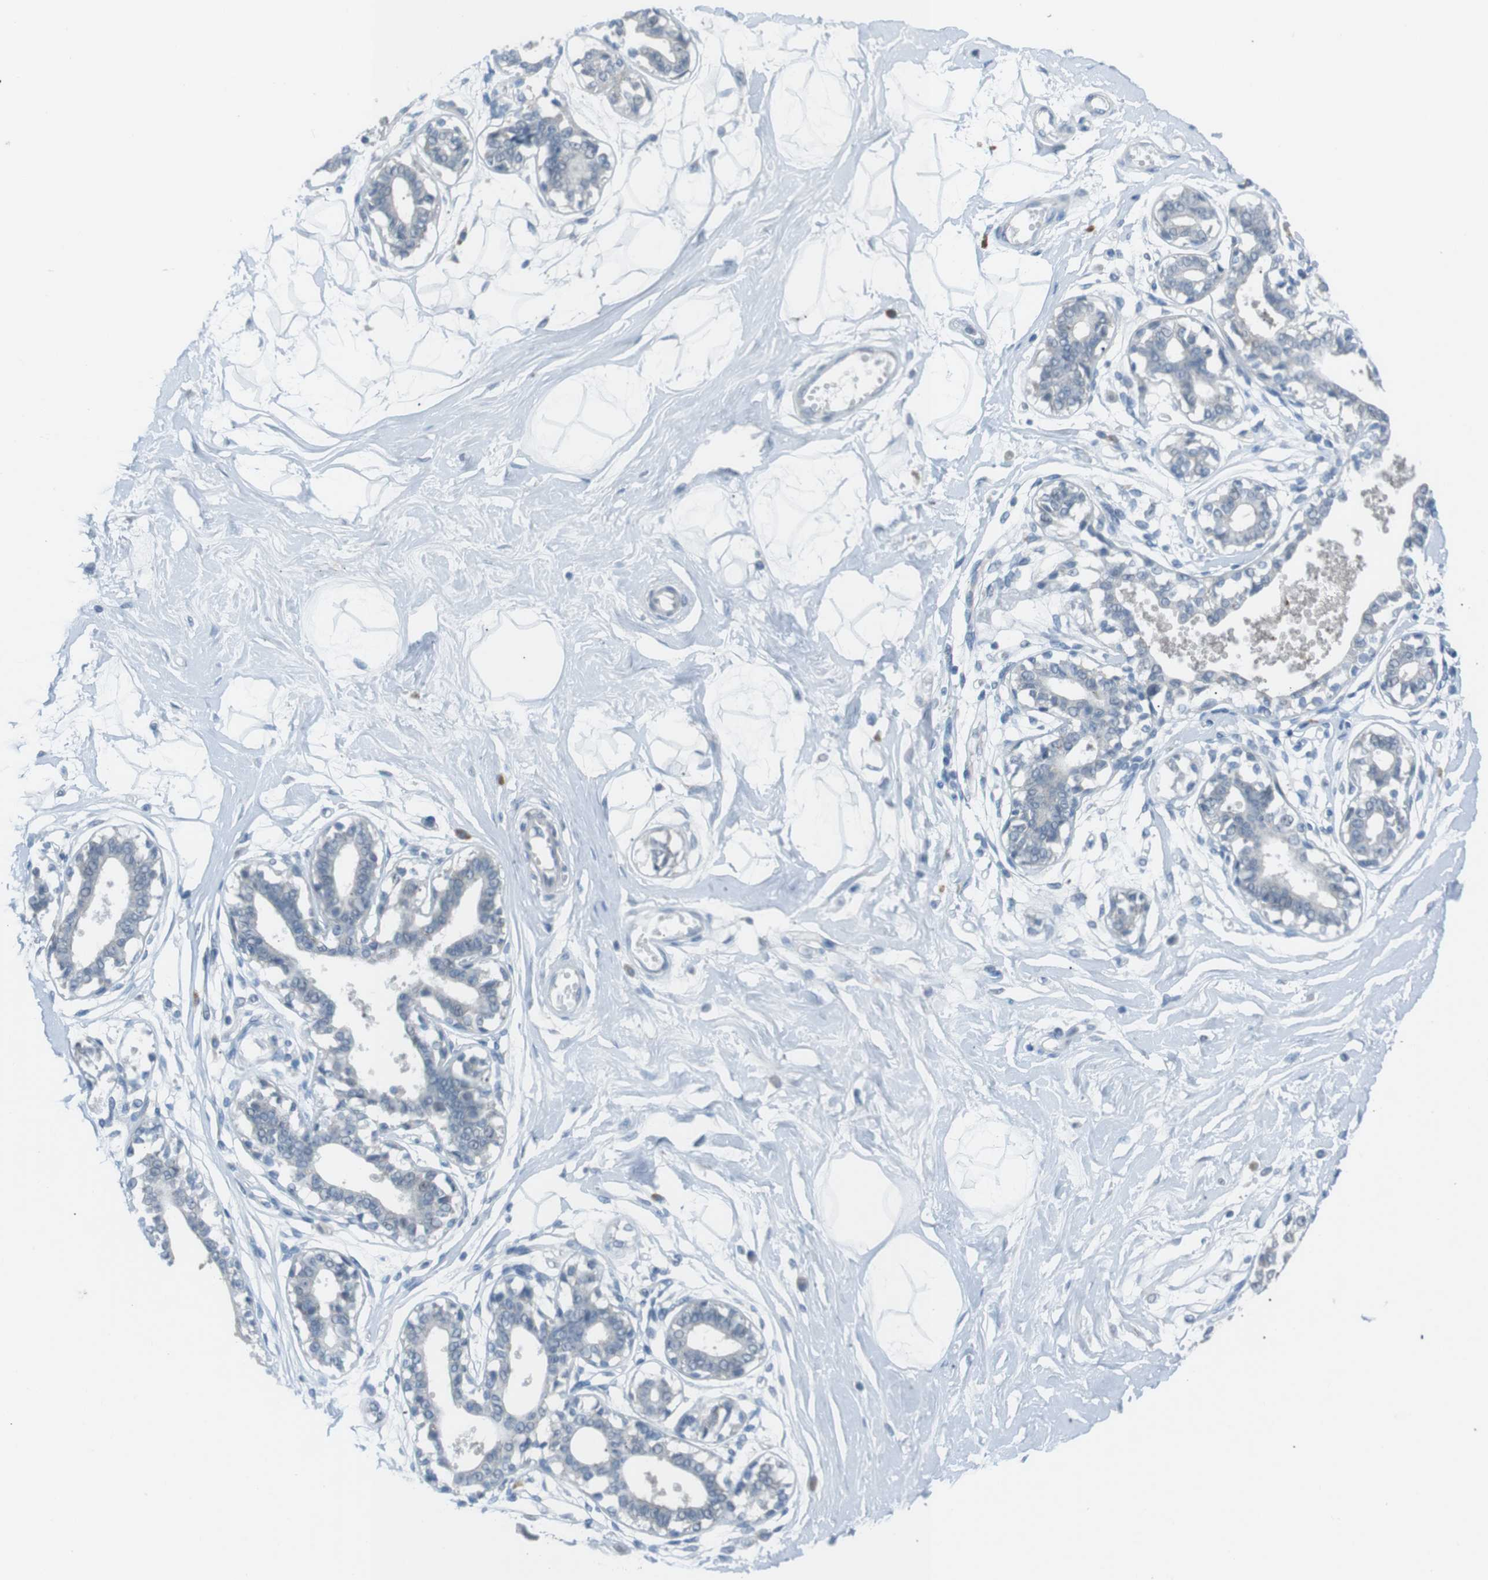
{"staining": {"intensity": "negative", "quantity": "none", "location": "none"}, "tissue": "breast", "cell_type": "Adipocytes", "image_type": "normal", "snomed": [{"axis": "morphology", "description": "Normal tissue, NOS"}, {"axis": "topography", "description": "Breast"}], "caption": "The histopathology image exhibits no significant staining in adipocytes of breast.", "gene": "FCRLA", "patient": {"sex": "female", "age": 45}}